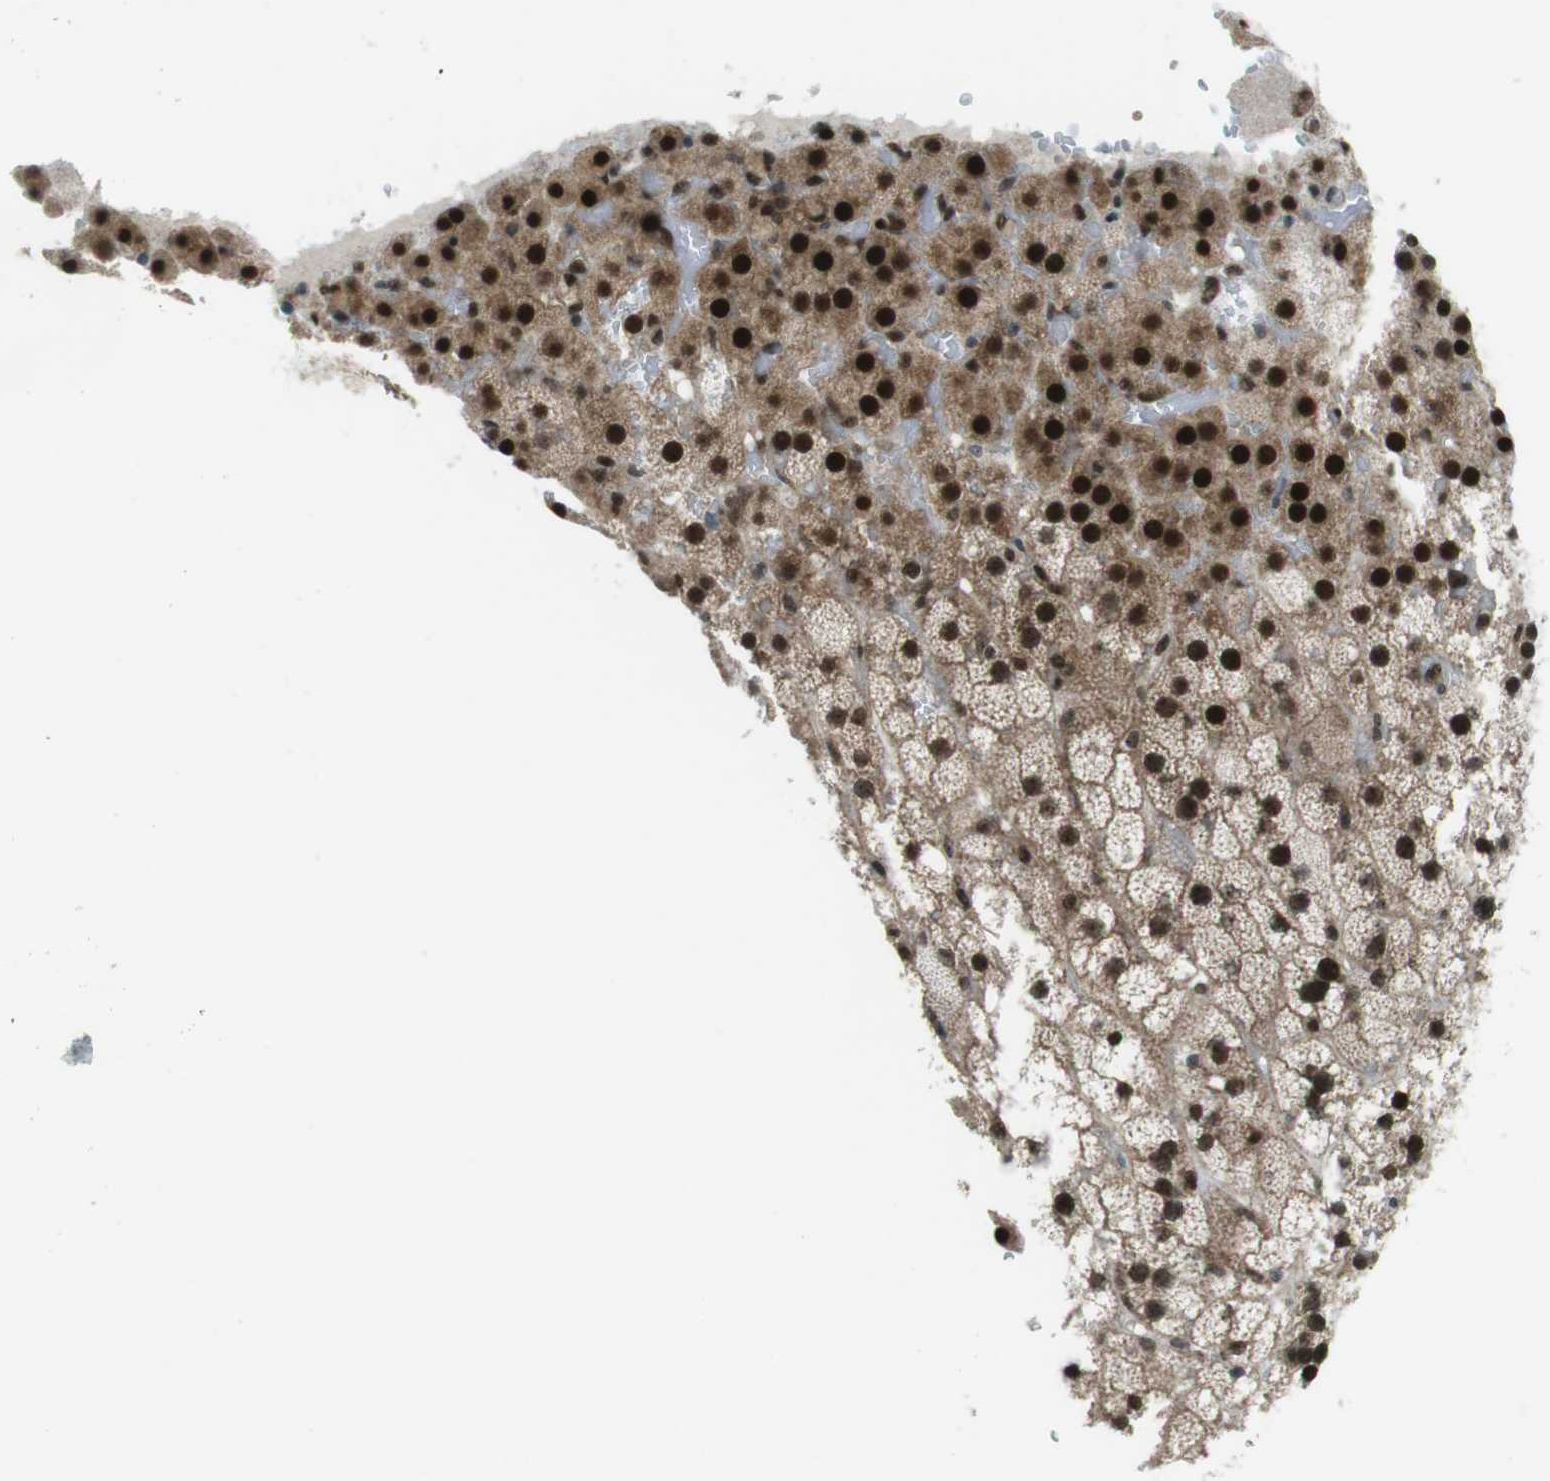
{"staining": {"intensity": "strong", "quantity": ">75%", "location": "cytoplasmic/membranous,nuclear"}, "tissue": "adrenal gland", "cell_type": "Glandular cells", "image_type": "normal", "snomed": [{"axis": "morphology", "description": "Normal tissue, NOS"}, {"axis": "topography", "description": "Adrenal gland"}], "caption": "This image displays immunohistochemistry staining of benign adrenal gland, with high strong cytoplasmic/membranous,nuclear staining in approximately >75% of glandular cells.", "gene": "CSNK1D", "patient": {"sex": "male", "age": 35}}